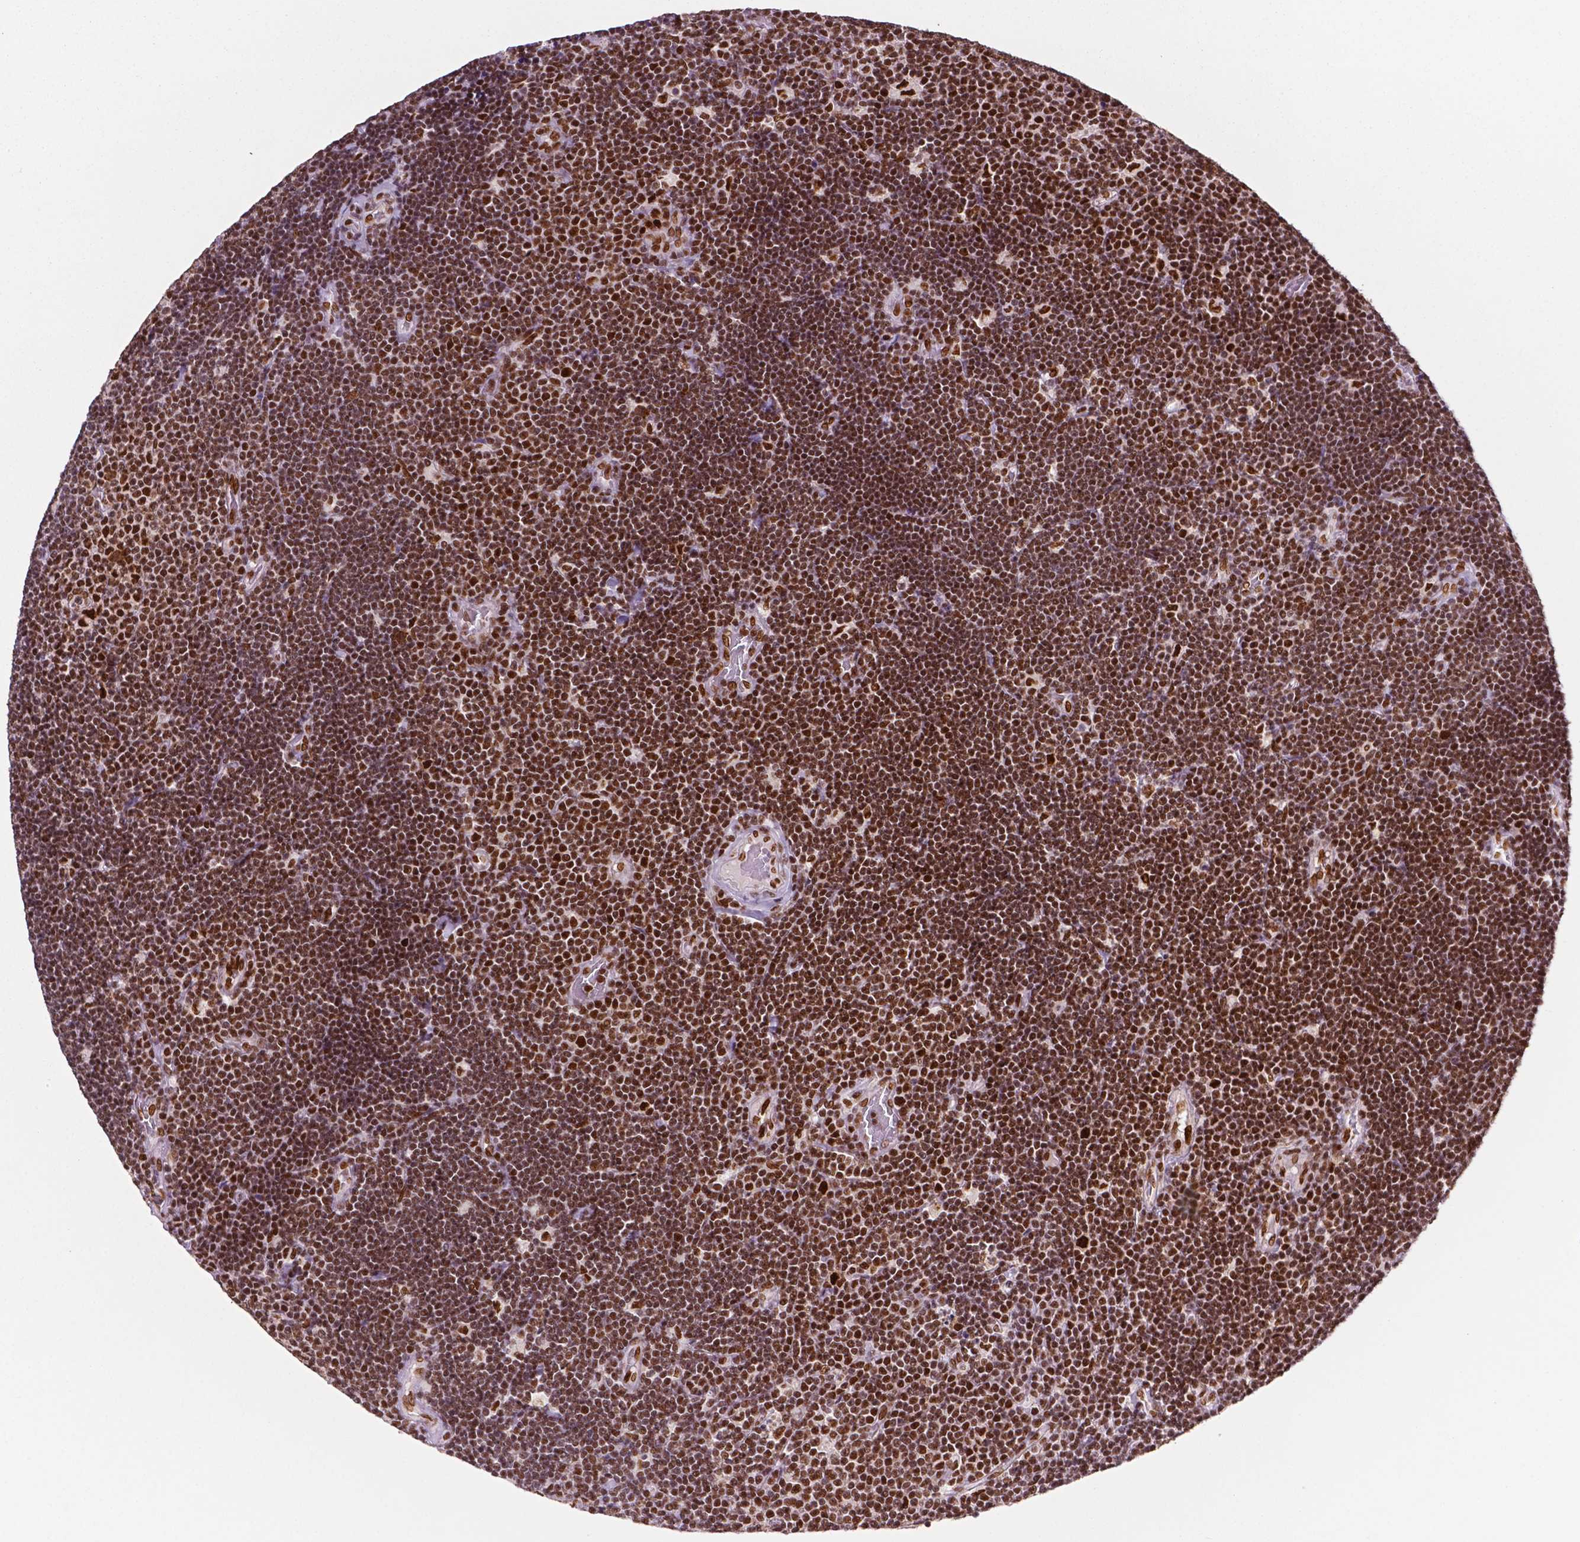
{"staining": {"intensity": "strong", "quantity": "25%-75%", "location": "nuclear"}, "tissue": "lymphoma", "cell_type": "Tumor cells", "image_type": "cancer", "snomed": [{"axis": "morphology", "description": "Malignant lymphoma, non-Hodgkin's type, Low grade"}, {"axis": "topography", "description": "Brain"}], "caption": "This micrograph exhibits malignant lymphoma, non-Hodgkin's type (low-grade) stained with immunohistochemistry (IHC) to label a protein in brown. The nuclear of tumor cells show strong positivity for the protein. Nuclei are counter-stained blue.", "gene": "MLH1", "patient": {"sex": "female", "age": 66}}